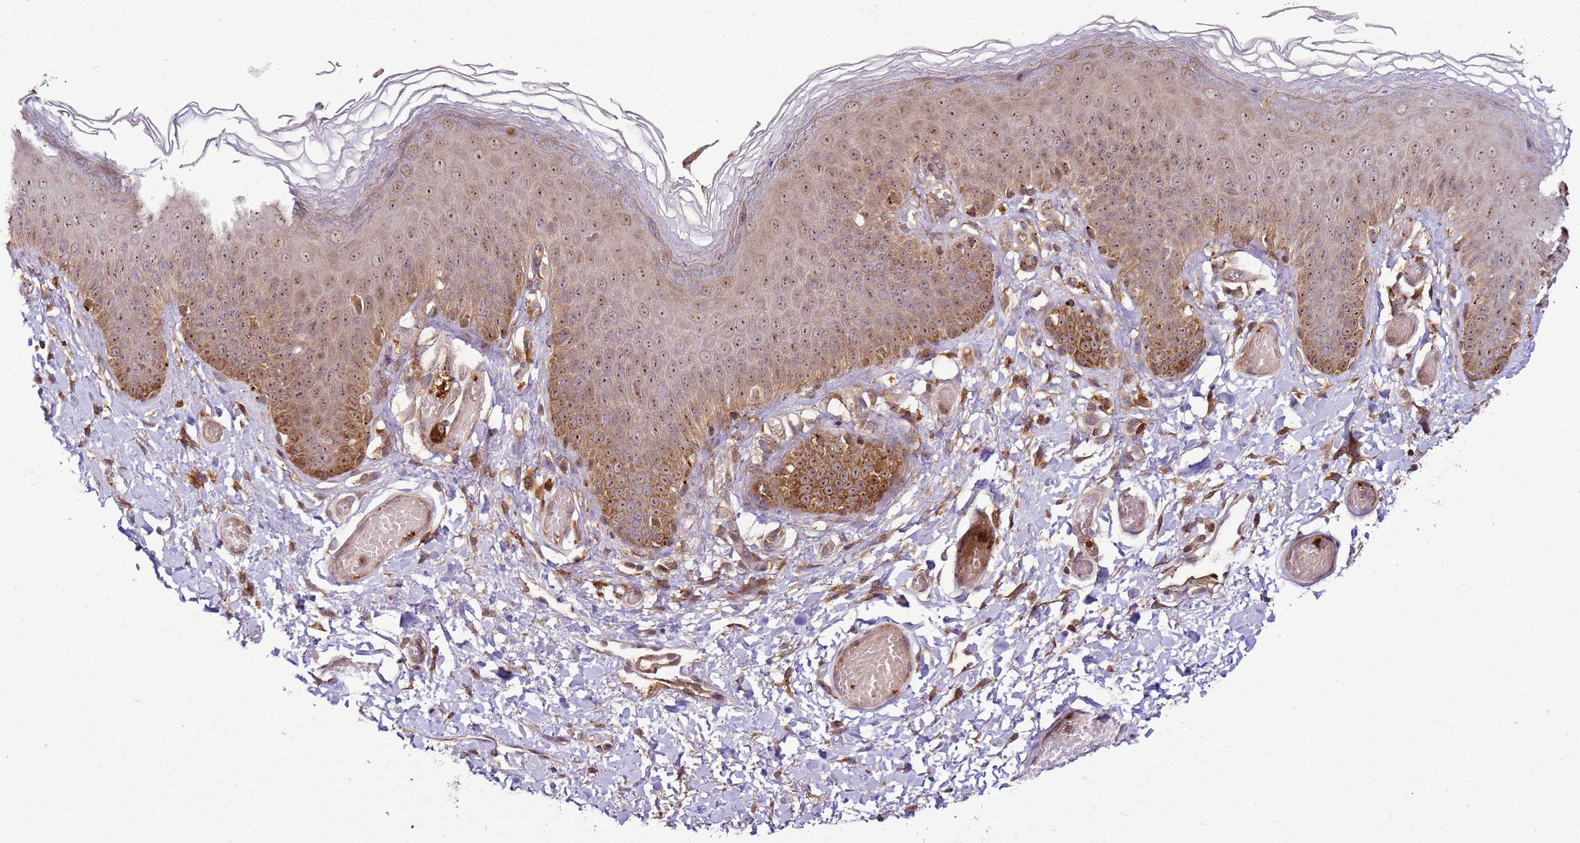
{"staining": {"intensity": "moderate", "quantity": ">75%", "location": "cytoplasmic/membranous,nuclear"}, "tissue": "skin", "cell_type": "Epidermal cells", "image_type": "normal", "snomed": [{"axis": "morphology", "description": "Normal tissue, NOS"}, {"axis": "topography", "description": "Anal"}], "caption": "High-magnification brightfield microscopy of unremarkable skin stained with DAB (brown) and counterstained with hematoxylin (blue). epidermal cells exhibit moderate cytoplasmic/membranous,nuclear expression is present in about>75% of cells.", "gene": "RASA3", "patient": {"sex": "female", "age": 40}}